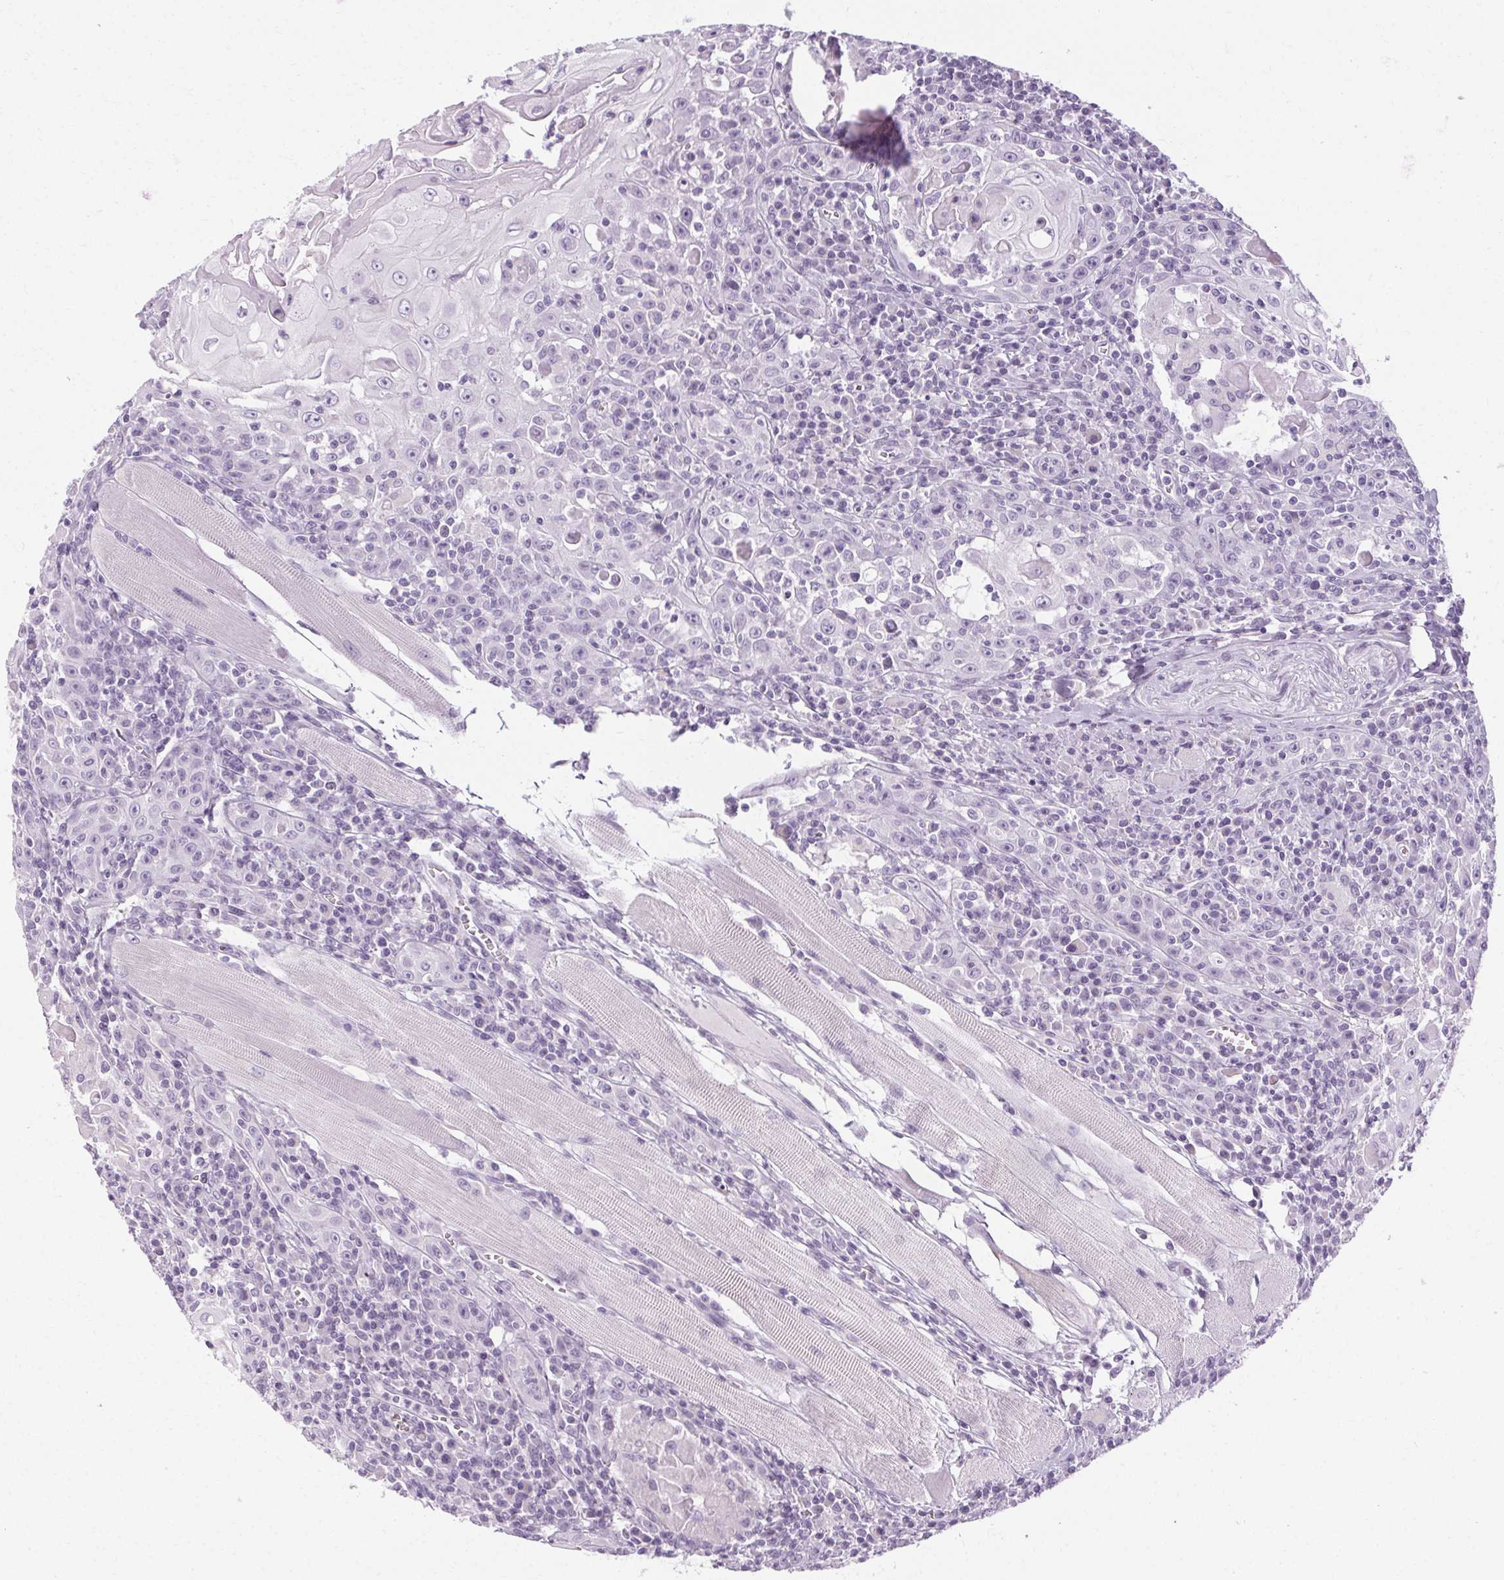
{"staining": {"intensity": "negative", "quantity": "none", "location": "none"}, "tissue": "head and neck cancer", "cell_type": "Tumor cells", "image_type": "cancer", "snomed": [{"axis": "morphology", "description": "Squamous cell carcinoma, NOS"}, {"axis": "topography", "description": "Head-Neck"}], "caption": "DAB immunohistochemical staining of human head and neck squamous cell carcinoma reveals no significant staining in tumor cells. (Immunohistochemistry (ihc), brightfield microscopy, high magnification).", "gene": "POMC", "patient": {"sex": "male", "age": 52}}